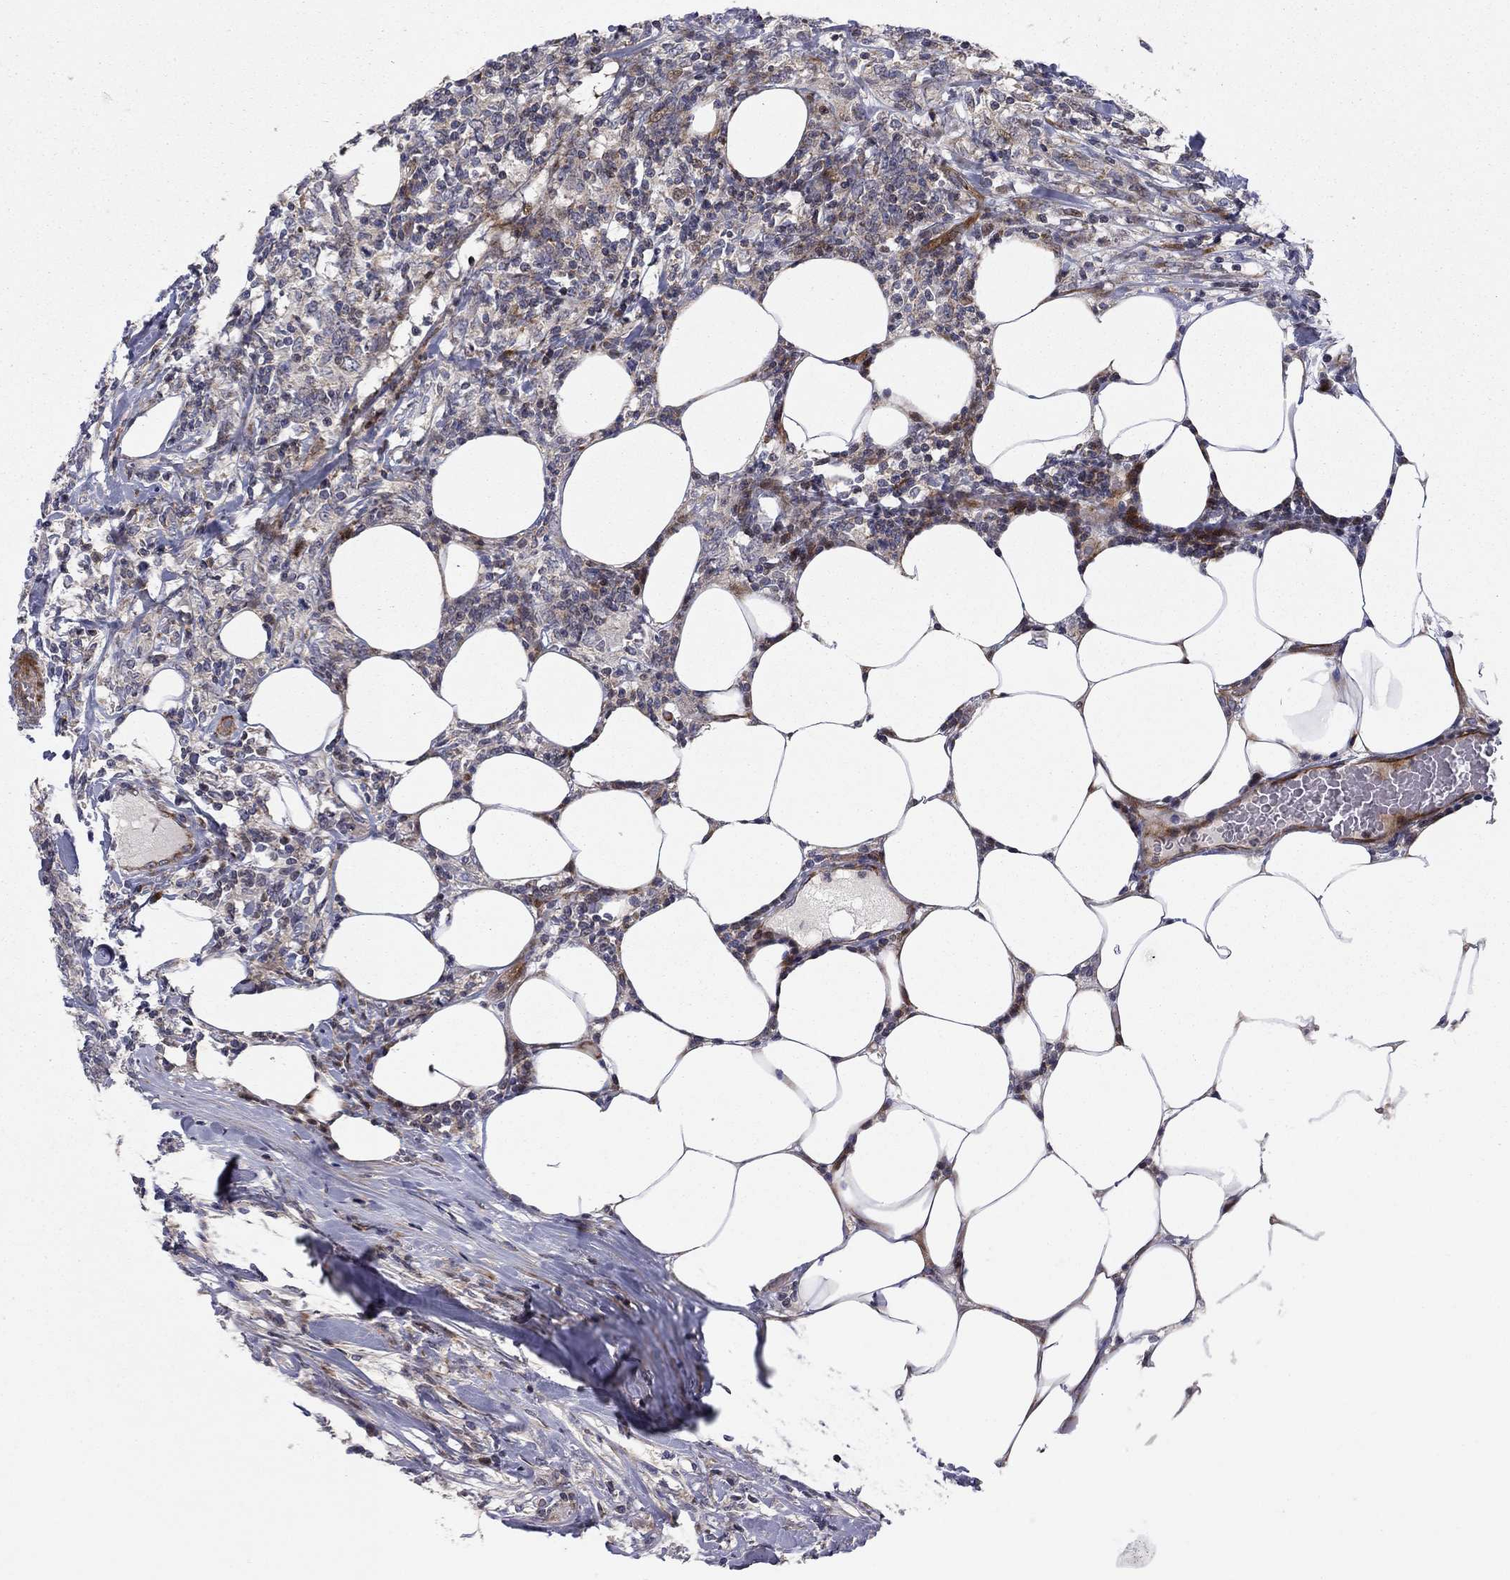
{"staining": {"intensity": "negative", "quantity": "none", "location": "none"}, "tissue": "lymphoma", "cell_type": "Tumor cells", "image_type": "cancer", "snomed": [{"axis": "morphology", "description": "Malignant lymphoma, non-Hodgkin's type, High grade"}, {"axis": "topography", "description": "Lymph node"}], "caption": "IHC of human lymphoma demonstrates no staining in tumor cells.", "gene": "MIOS", "patient": {"sex": "female", "age": 84}}